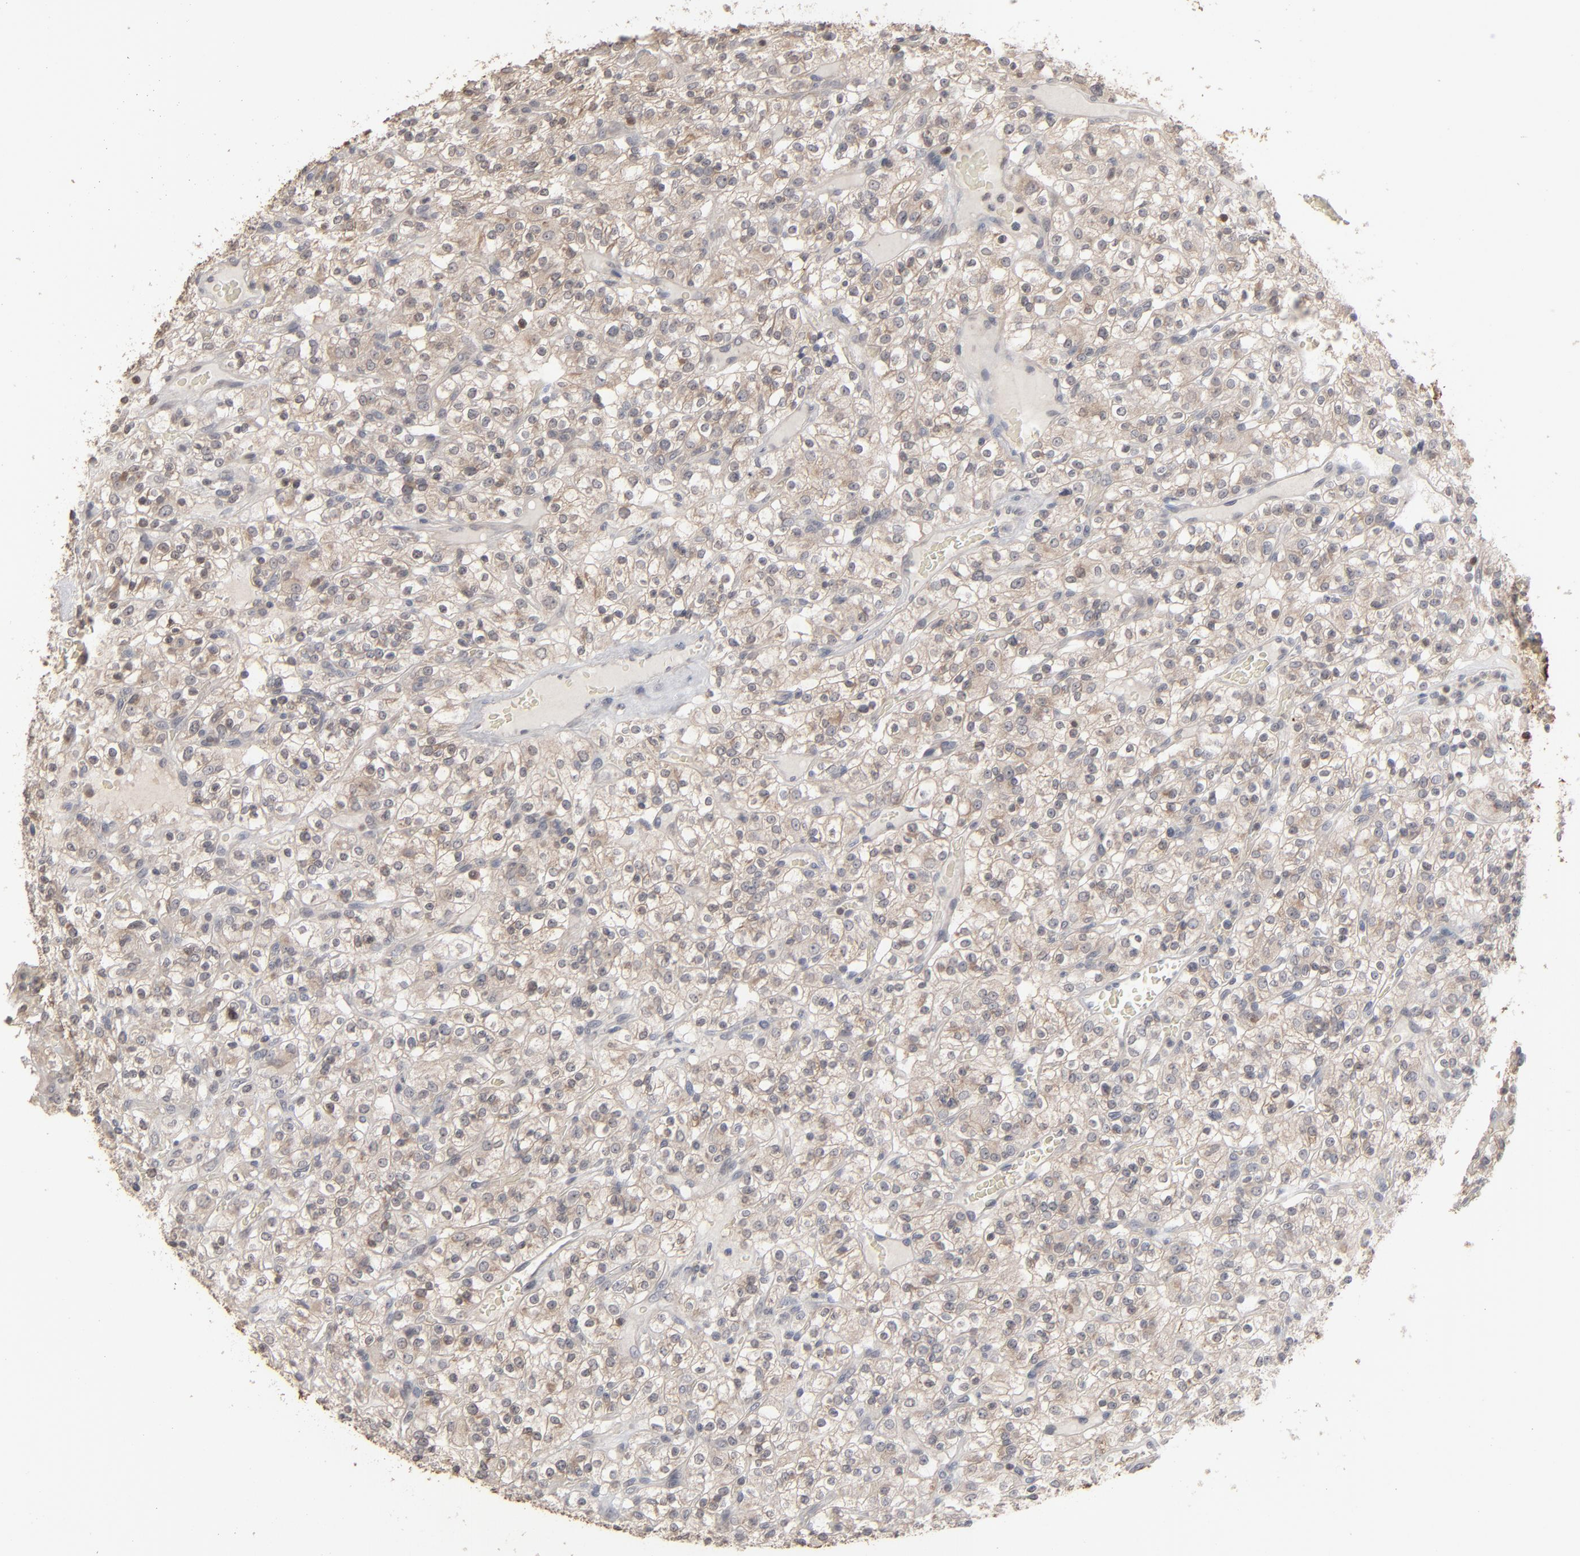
{"staining": {"intensity": "weak", "quantity": ">75%", "location": "cytoplasmic/membranous"}, "tissue": "renal cancer", "cell_type": "Tumor cells", "image_type": "cancer", "snomed": [{"axis": "morphology", "description": "Normal tissue, NOS"}, {"axis": "morphology", "description": "Adenocarcinoma, NOS"}, {"axis": "topography", "description": "Kidney"}], "caption": "Immunohistochemical staining of human renal adenocarcinoma exhibits weak cytoplasmic/membranous protein staining in about >75% of tumor cells.", "gene": "STAT4", "patient": {"sex": "female", "age": 72}}